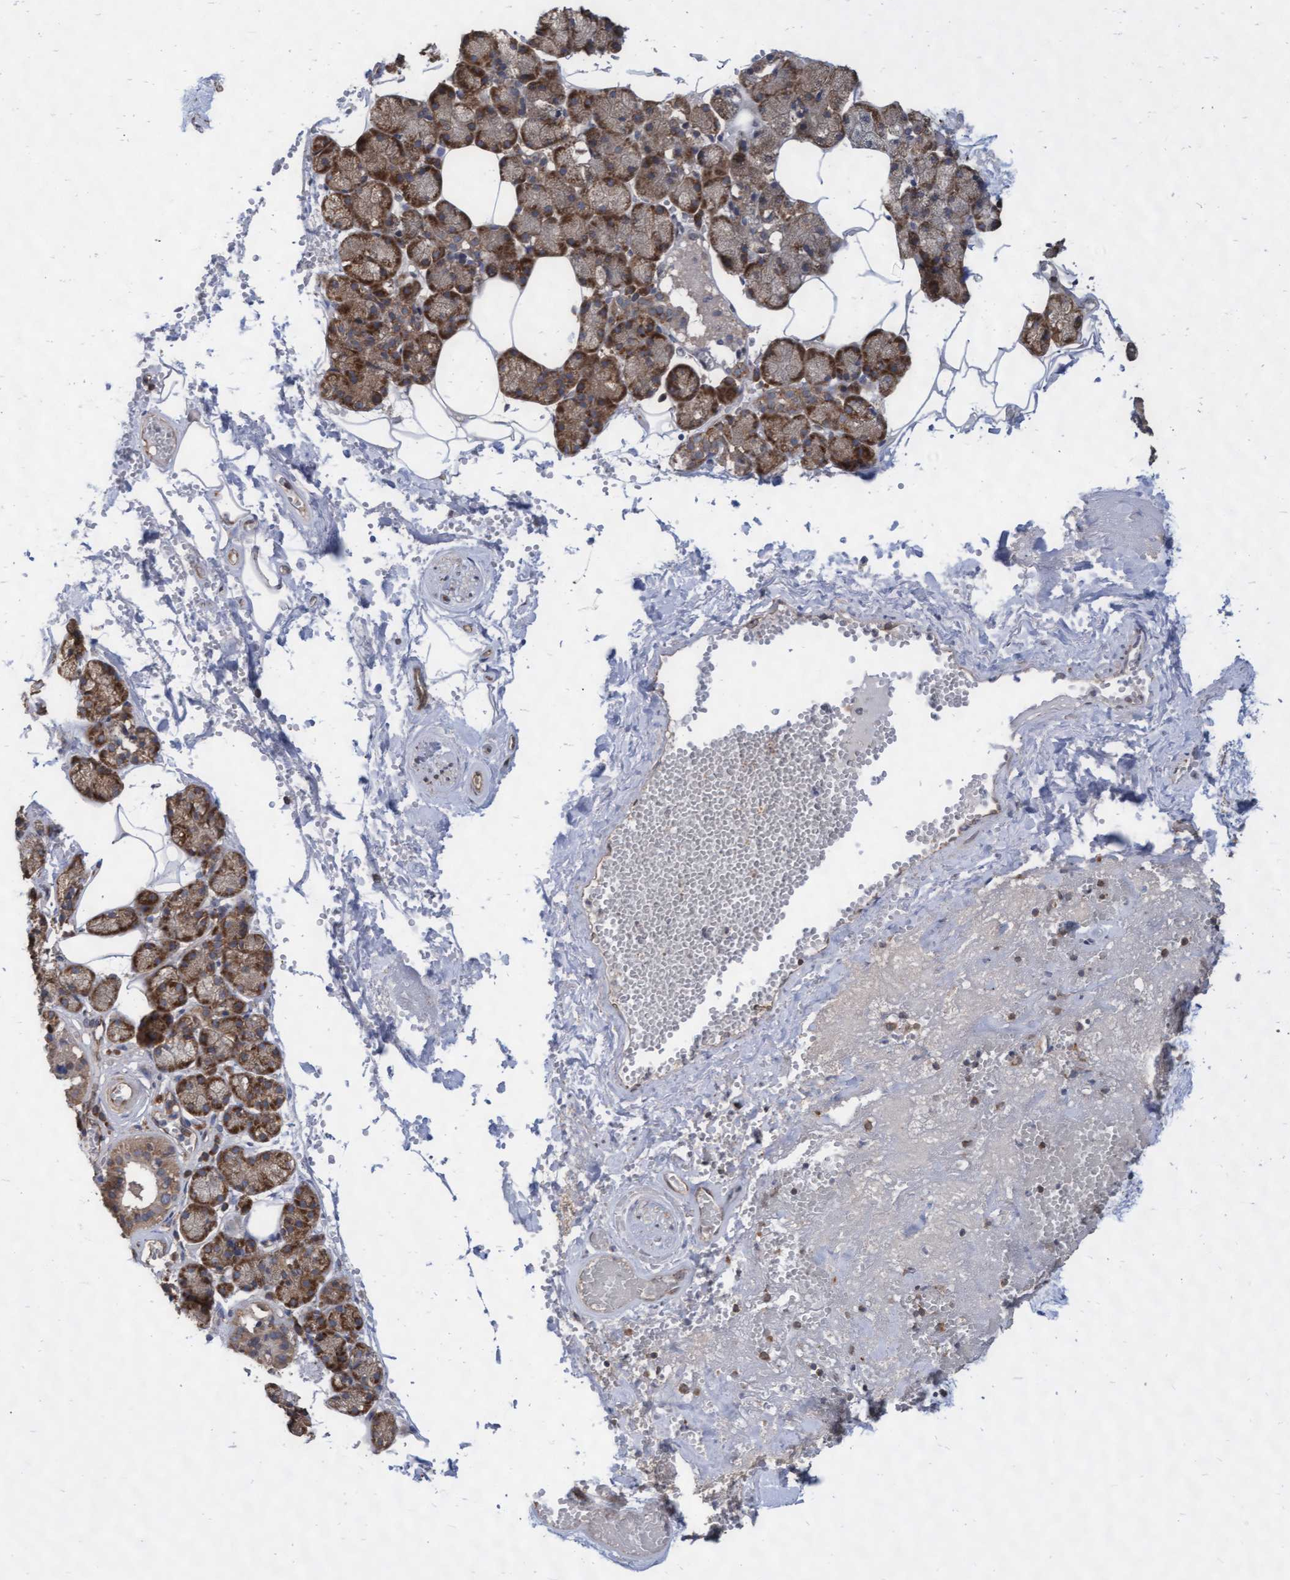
{"staining": {"intensity": "moderate", "quantity": ">75%", "location": "cytoplasmic/membranous"}, "tissue": "salivary gland", "cell_type": "Glandular cells", "image_type": "normal", "snomed": [{"axis": "morphology", "description": "Normal tissue, NOS"}, {"axis": "topography", "description": "Salivary gland"}], "caption": "This micrograph shows immunohistochemistry staining of benign salivary gland, with medium moderate cytoplasmic/membranous staining in about >75% of glandular cells.", "gene": "ABCF2", "patient": {"sex": "male", "age": 62}}